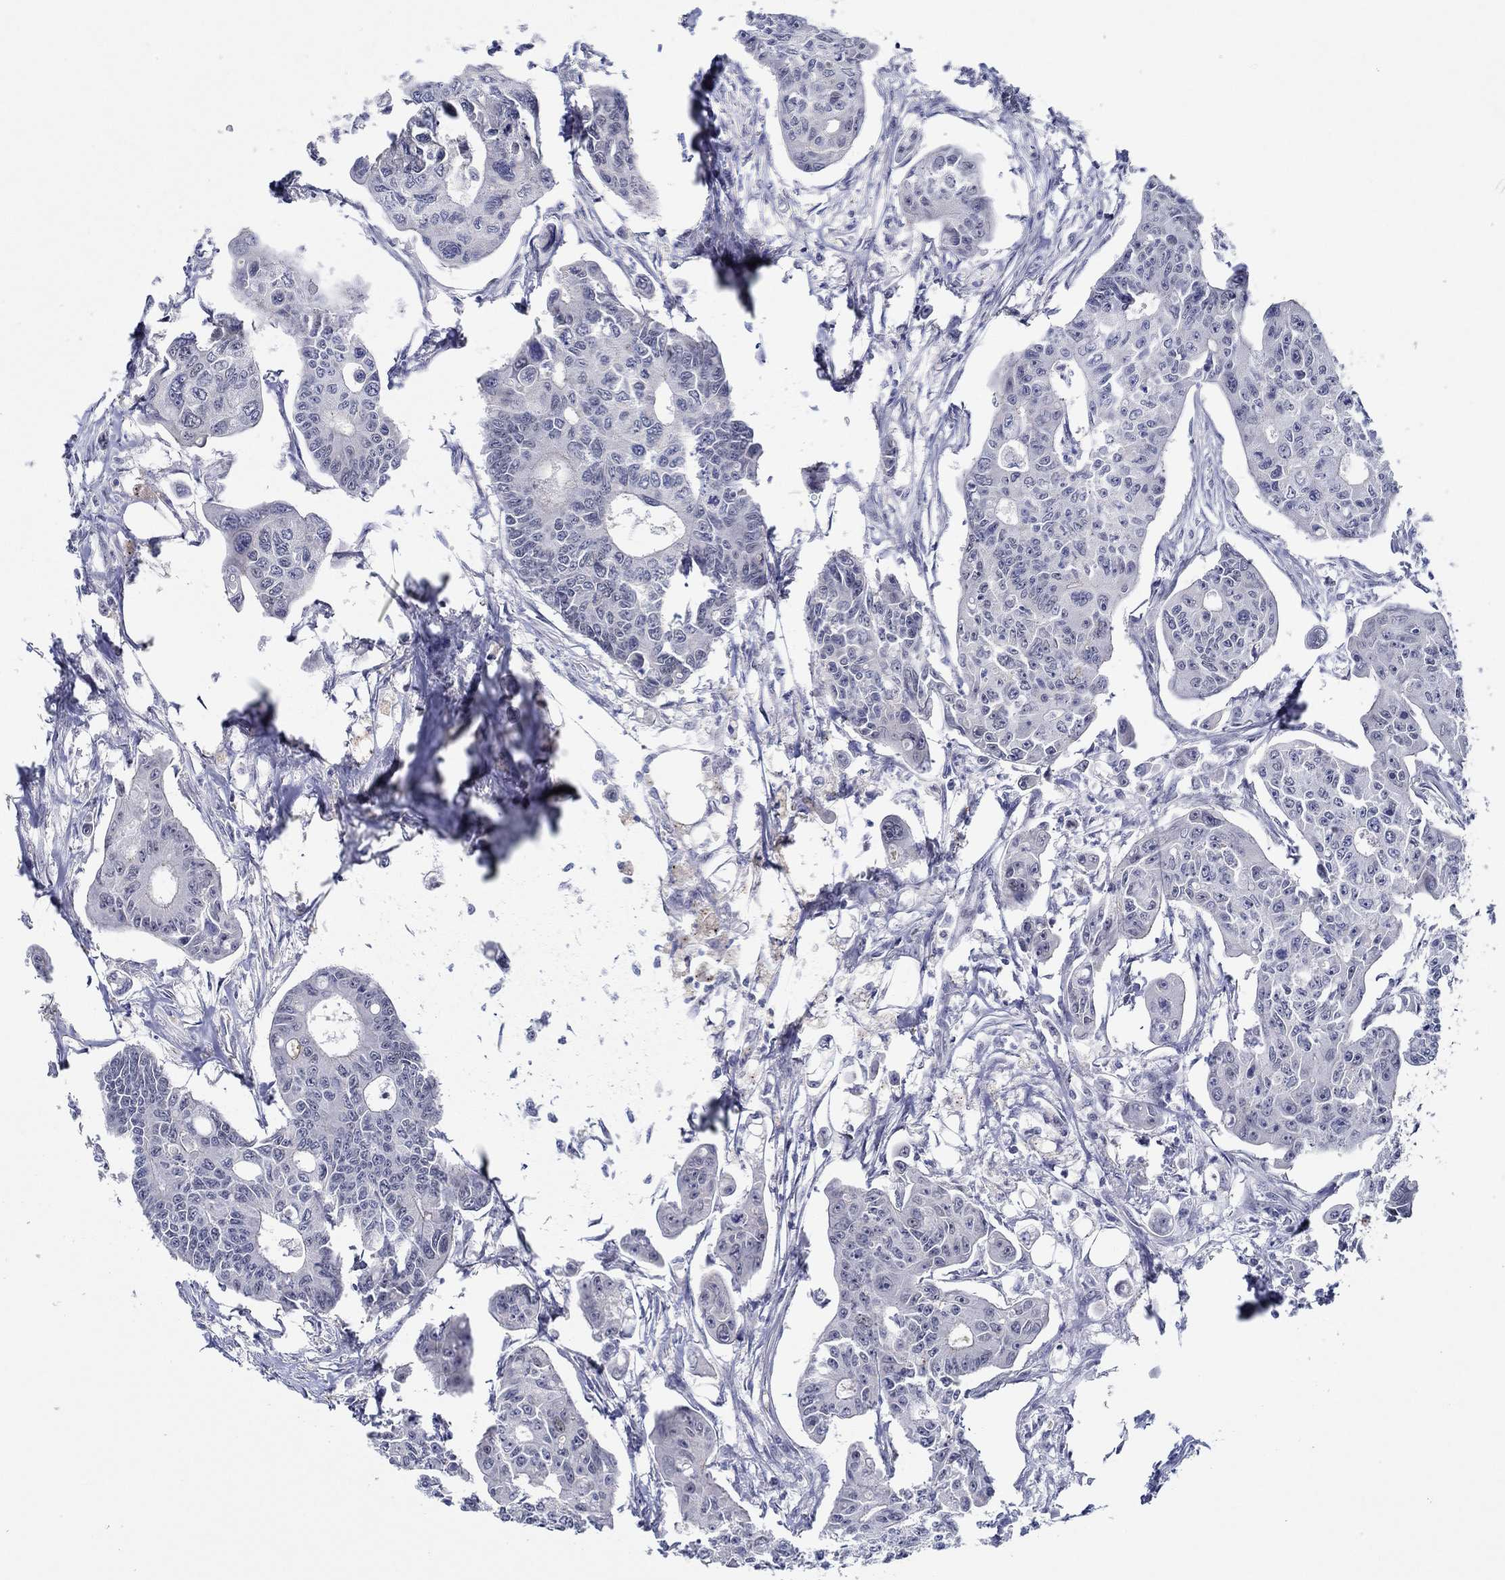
{"staining": {"intensity": "negative", "quantity": "none", "location": "none"}, "tissue": "colorectal cancer", "cell_type": "Tumor cells", "image_type": "cancer", "snomed": [{"axis": "morphology", "description": "Adenocarcinoma, NOS"}, {"axis": "topography", "description": "Colon"}], "caption": "Immunohistochemical staining of colorectal cancer reveals no significant positivity in tumor cells.", "gene": "SLC34A1", "patient": {"sex": "male", "age": 70}}